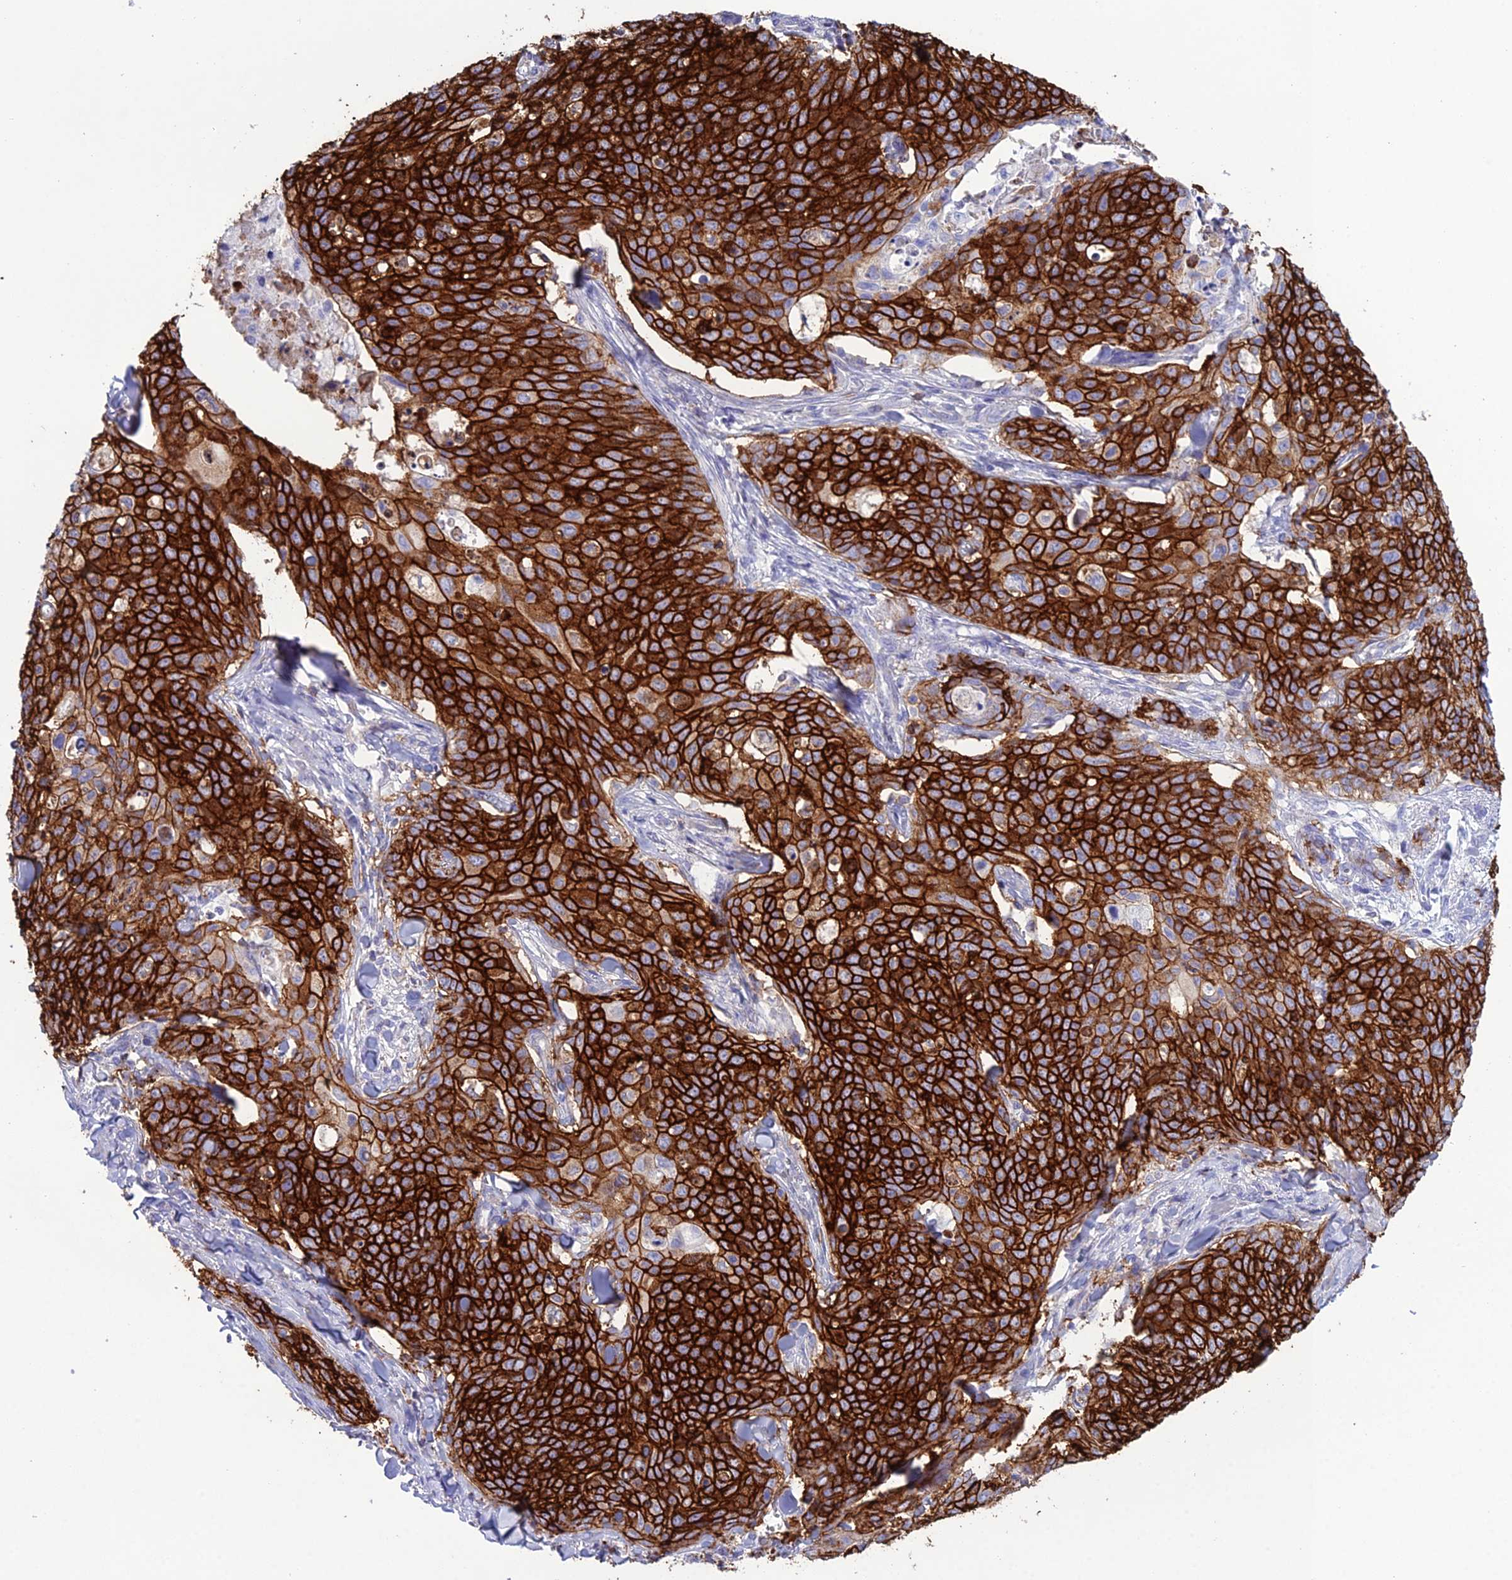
{"staining": {"intensity": "strong", "quantity": ">75%", "location": "cytoplasmic/membranous"}, "tissue": "skin cancer", "cell_type": "Tumor cells", "image_type": "cancer", "snomed": [{"axis": "morphology", "description": "Squamous cell carcinoma, NOS"}, {"axis": "topography", "description": "Skin"}, {"axis": "topography", "description": "Vulva"}], "caption": "This histopathology image reveals immunohistochemistry (IHC) staining of squamous cell carcinoma (skin), with high strong cytoplasmic/membranous positivity in approximately >75% of tumor cells.", "gene": "OR1Q1", "patient": {"sex": "female", "age": 85}}